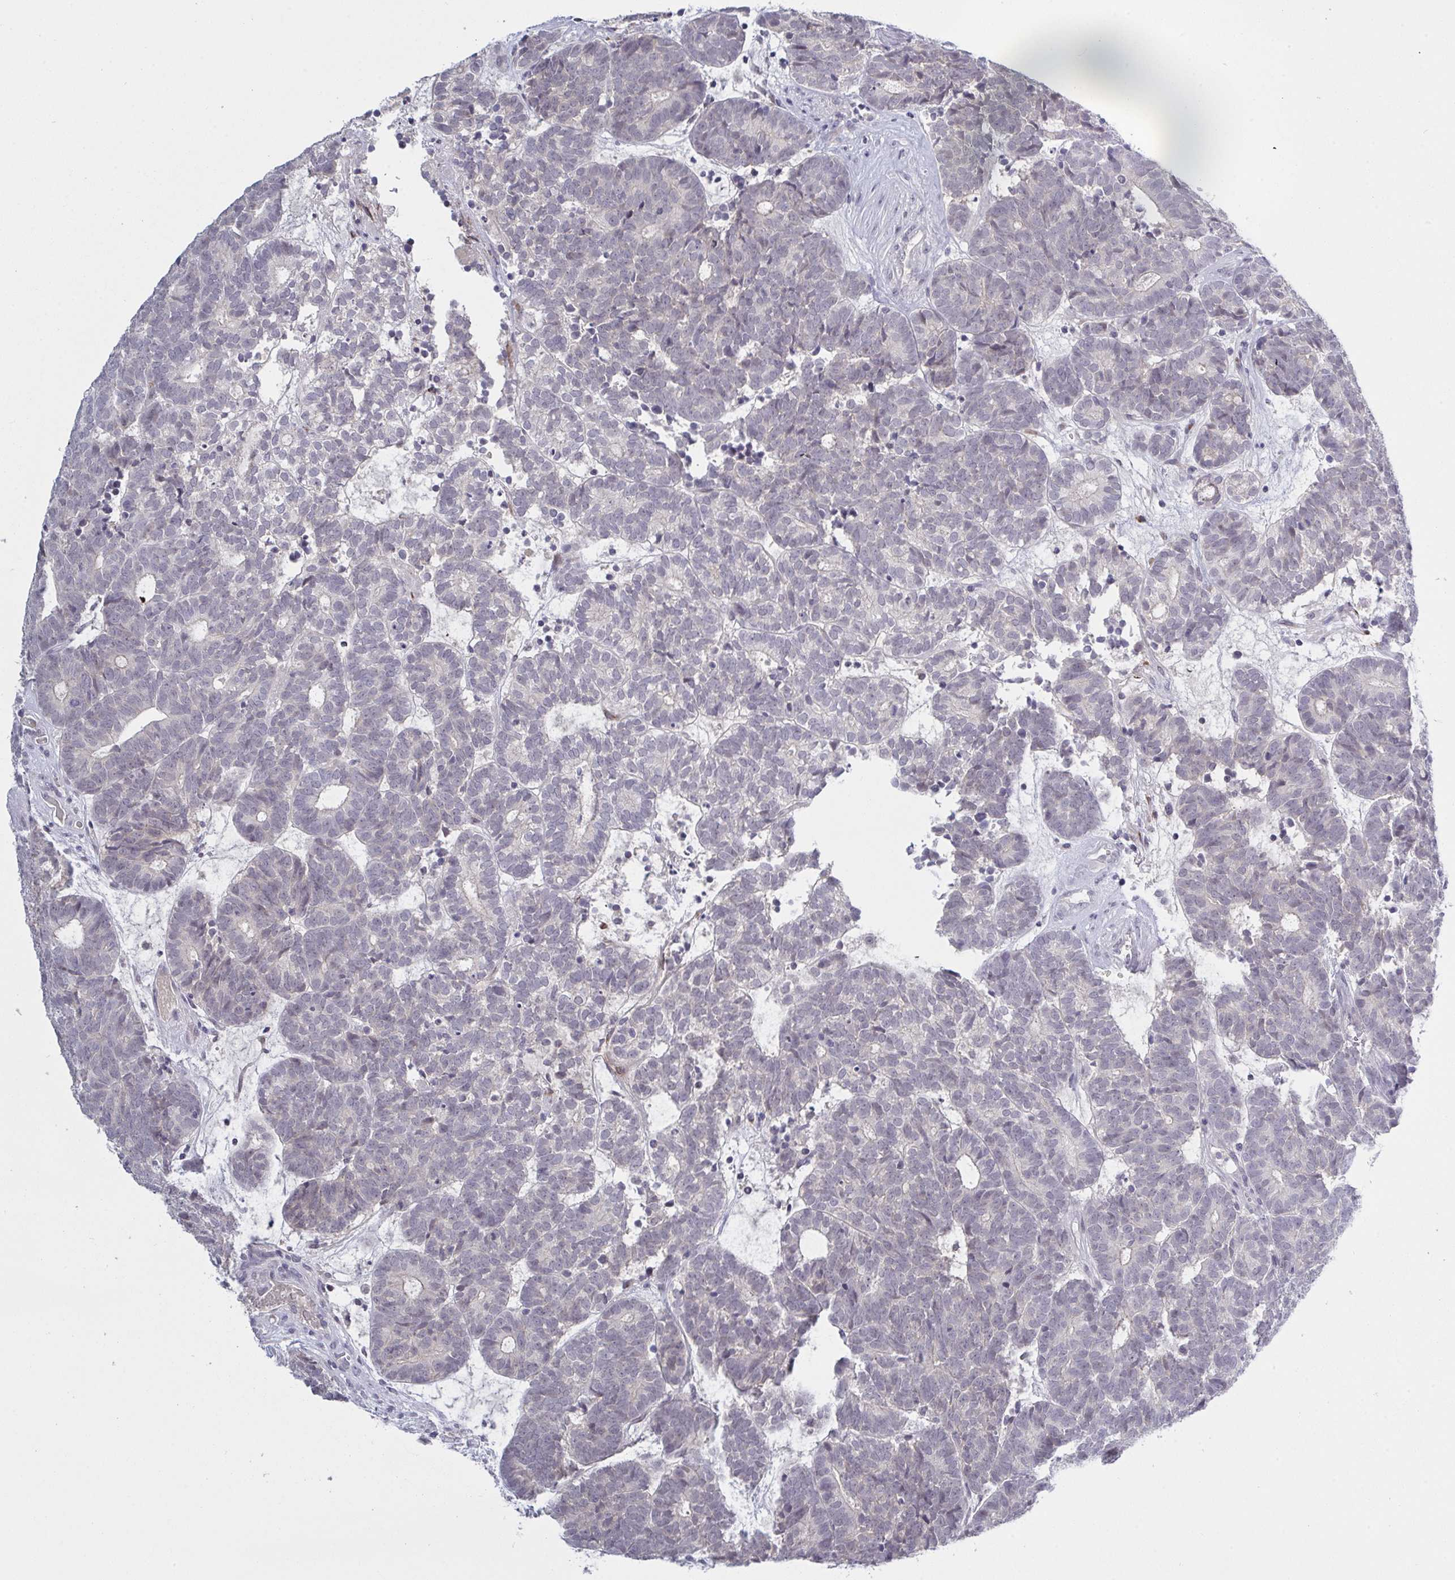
{"staining": {"intensity": "negative", "quantity": "none", "location": "none"}, "tissue": "head and neck cancer", "cell_type": "Tumor cells", "image_type": "cancer", "snomed": [{"axis": "morphology", "description": "Adenocarcinoma, NOS"}, {"axis": "topography", "description": "Head-Neck"}], "caption": "High power microscopy image of an IHC image of head and neck cancer, revealing no significant staining in tumor cells.", "gene": "ZNF784", "patient": {"sex": "female", "age": 81}}